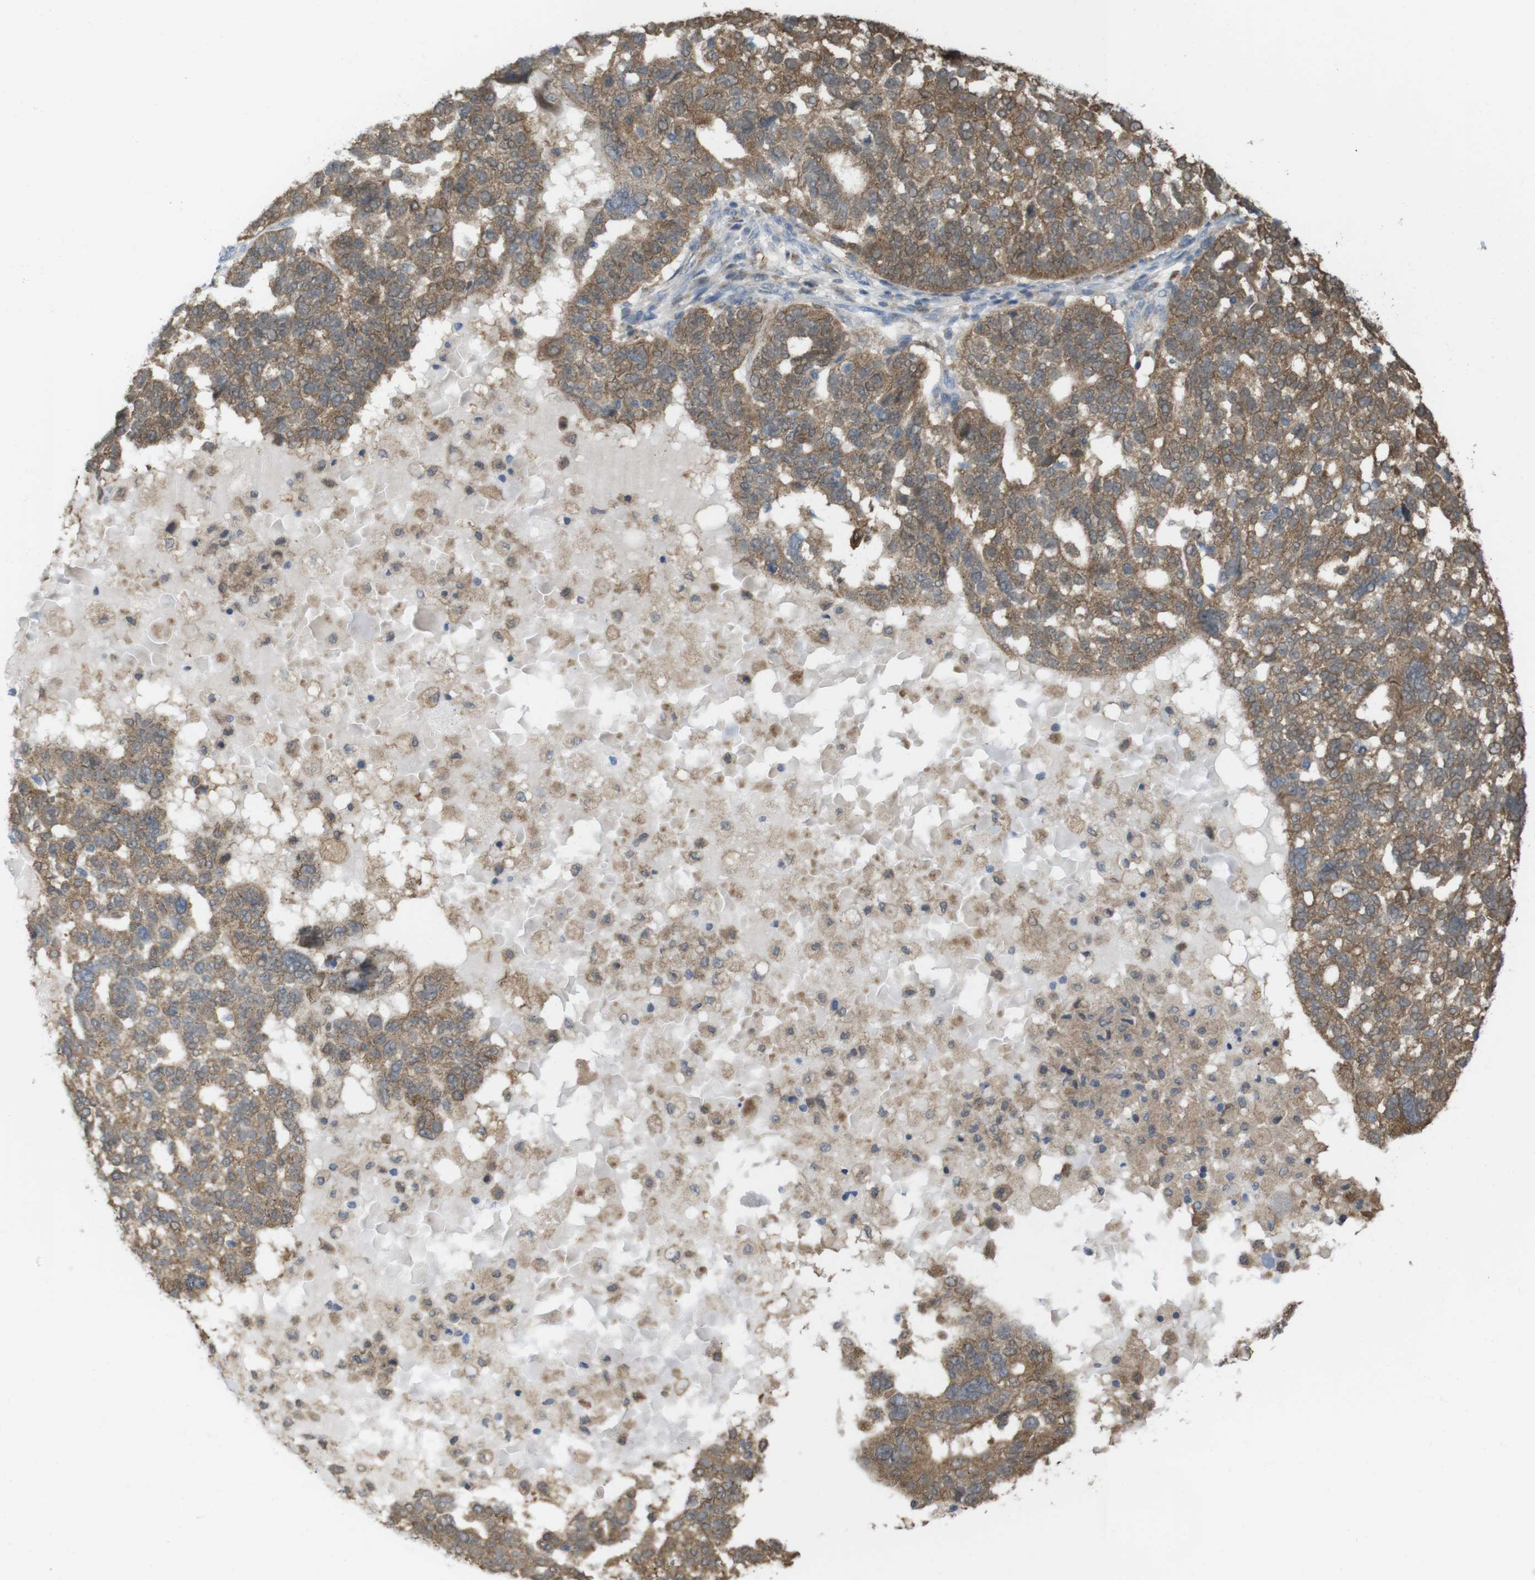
{"staining": {"intensity": "moderate", "quantity": ">75%", "location": "cytoplasmic/membranous"}, "tissue": "ovarian cancer", "cell_type": "Tumor cells", "image_type": "cancer", "snomed": [{"axis": "morphology", "description": "Cystadenocarcinoma, serous, NOS"}, {"axis": "topography", "description": "Ovary"}], "caption": "IHC (DAB (3,3'-diaminobenzidine)) staining of serous cystadenocarcinoma (ovarian) exhibits moderate cytoplasmic/membranous protein expression in about >75% of tumor cells.", "gene": "PRKCD", "patient": {"sex": "female", "age": 59}}